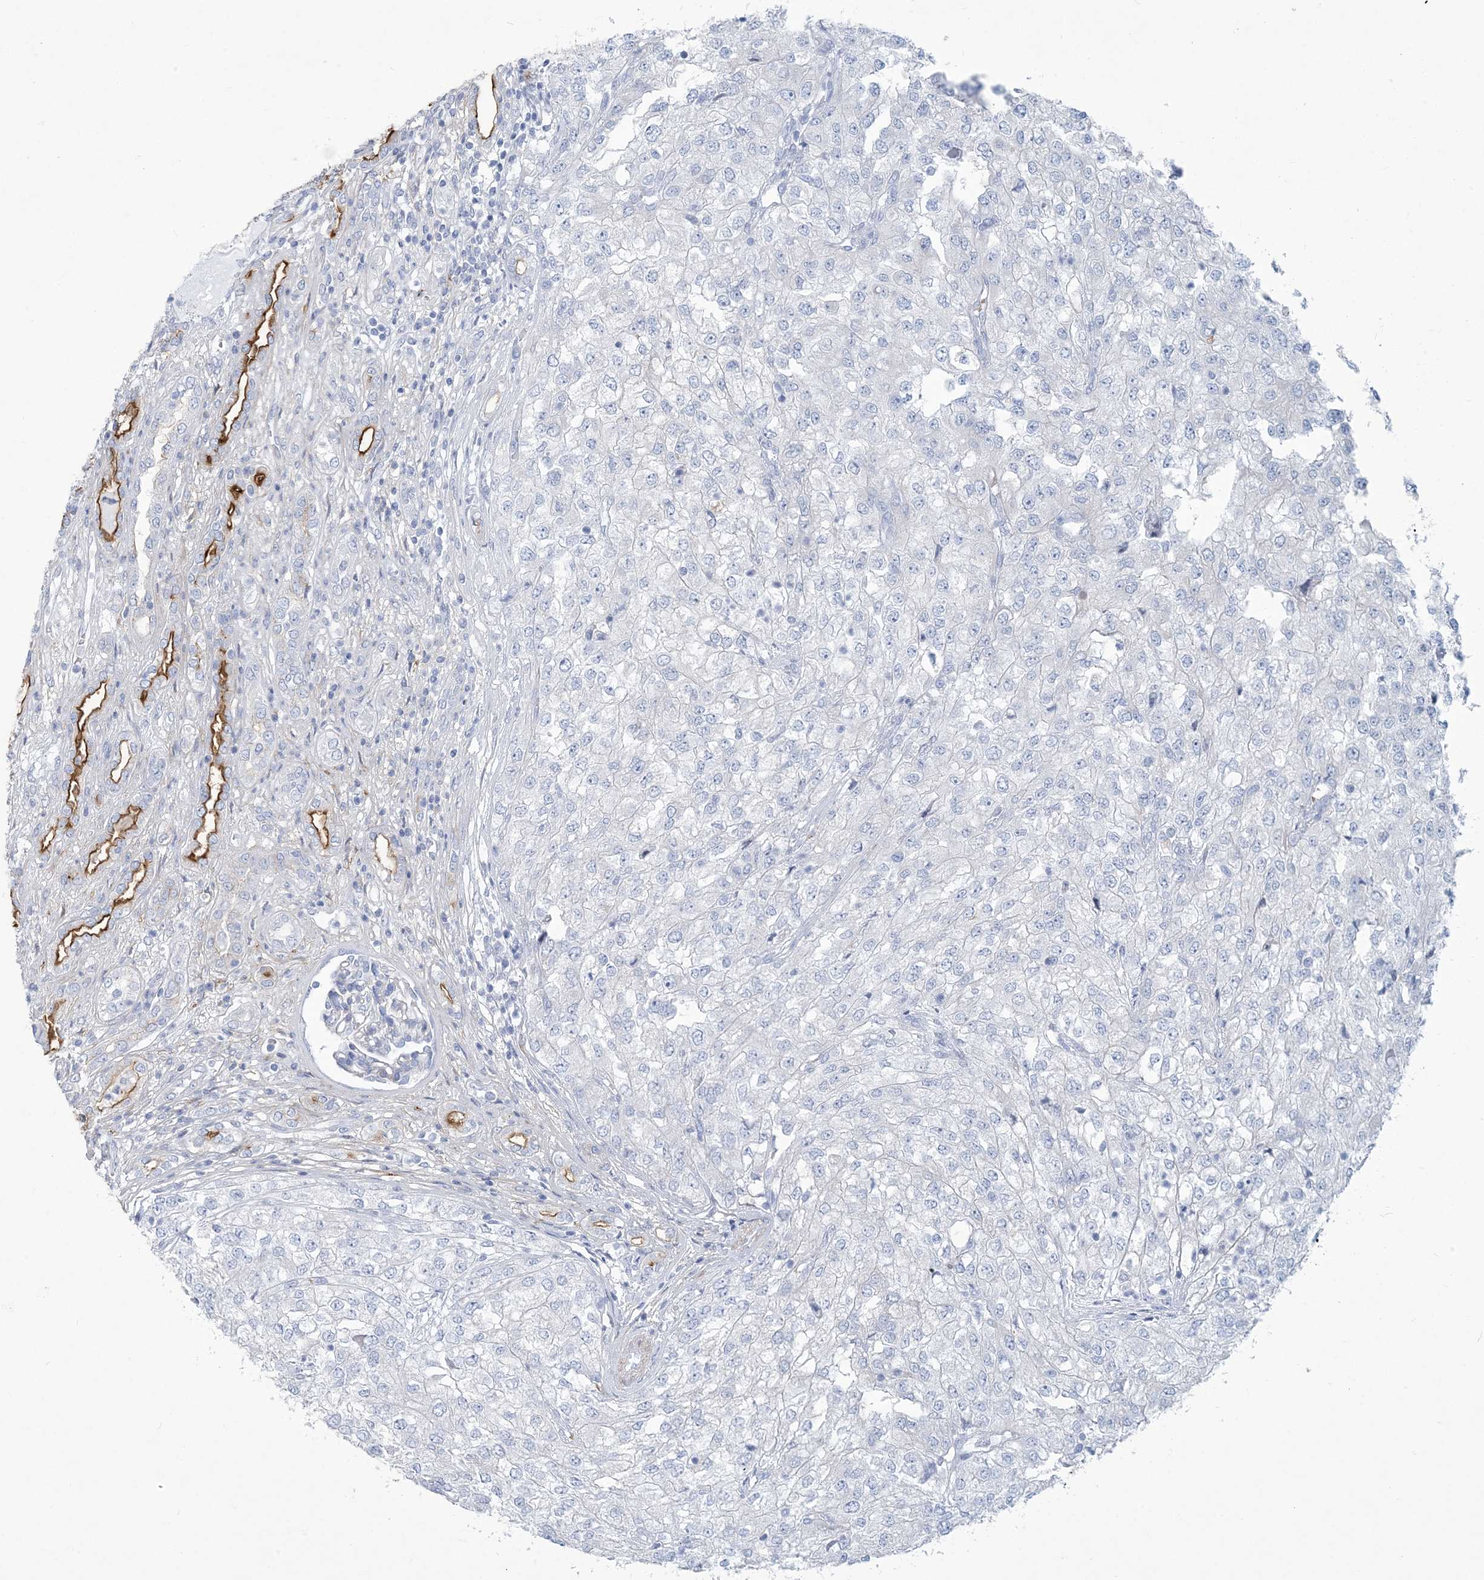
{"staining": {"intensity": "negative", "quantity": "none", "location": "none"}, "tissue": "renal cancer", "cell_type": "Tumor cells", "image_type": "cancer", "snomed": [{"axis": "morphology", "description": "Adenocarcinoma, NOS"}, {"axis": "topography", "description": "Kidney"}], "caption": "Immunohistochemistry of adenocarcinoma (renal) demonstrates no staining in tumor cells. (Brightfield microscopy of DAB (3,3'-diaminobenzidine) IHC at high magnification).", "gene": "MOXD1", "patient": {"sex": "female", "age": 54}}